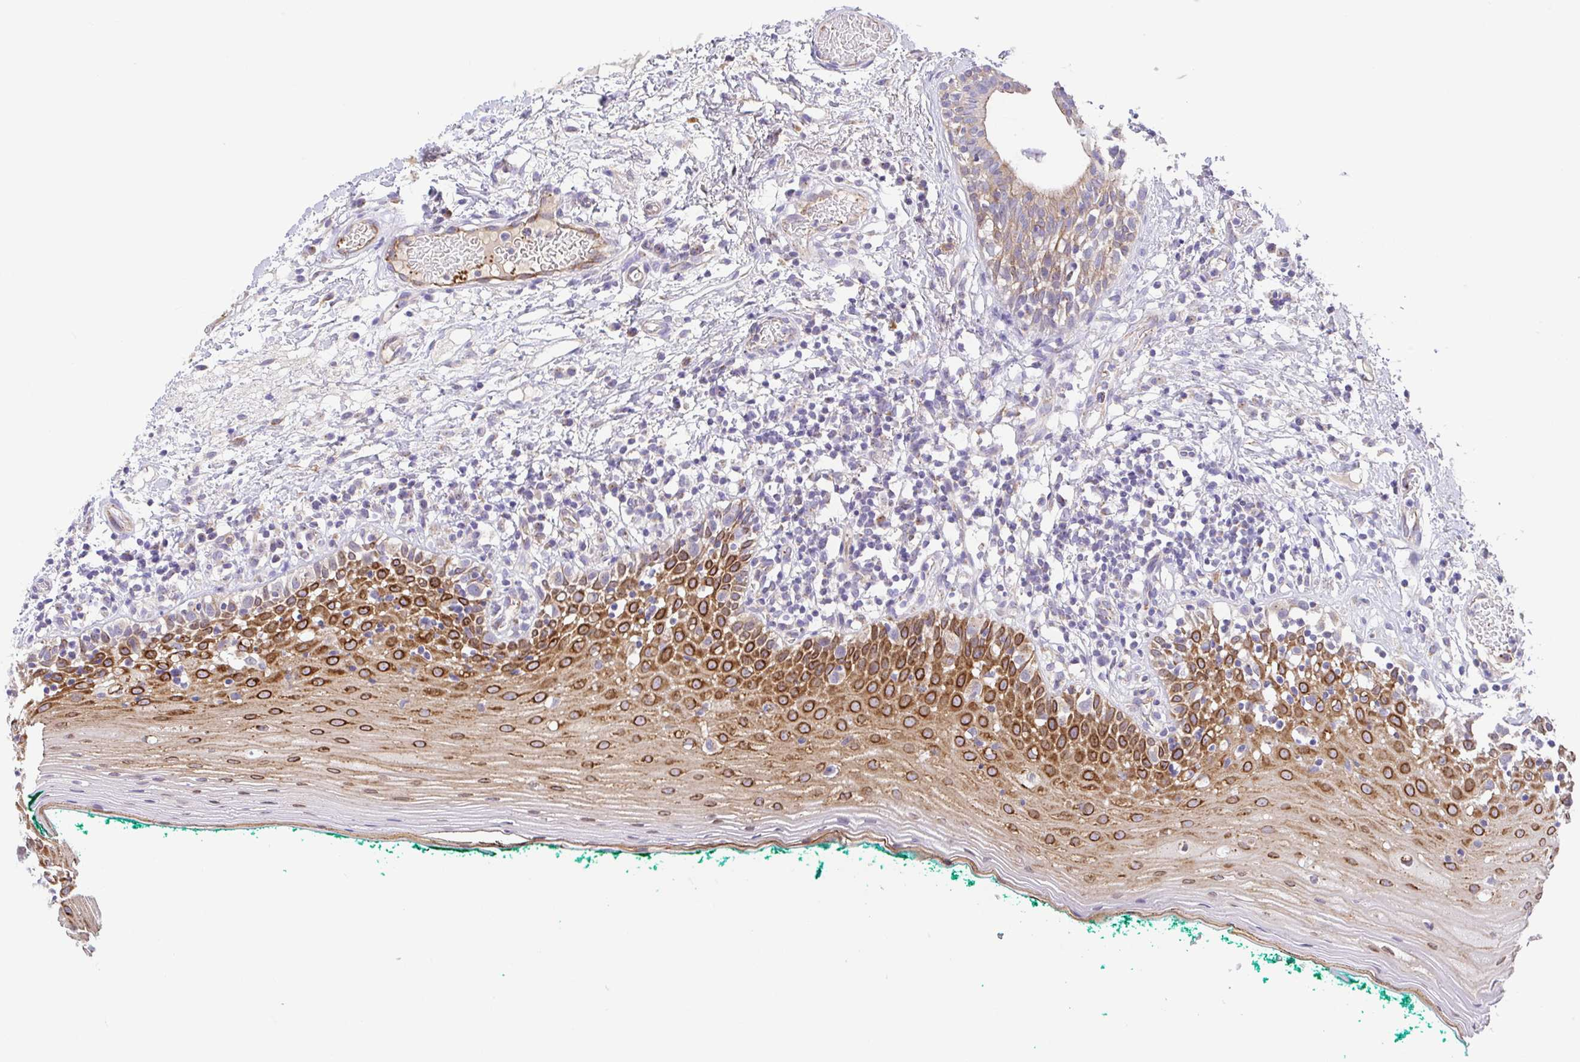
{"staining": {"intensity": "strong", "quantity": ">75%", "location": "cytoplasmic/membranous"}, "tissue": "oral mucosa", "cell_type": "Squamous epithelial cells", "image_type": "normal", "snomed": [{"axis": "morphology", "description": "Normal tissue, NOS"}, {"axis": "topography", "description": "Oral tissue"}], "caption": "Strong cytoplasmic/membranous positivity for a protein is present in approximately >75% of squamous epithelial cells of normal oral mucosa using immunohistochemistry (IHC).", "gene": "SLC13A1", "patient": {"sex": "female", "age": 83}}